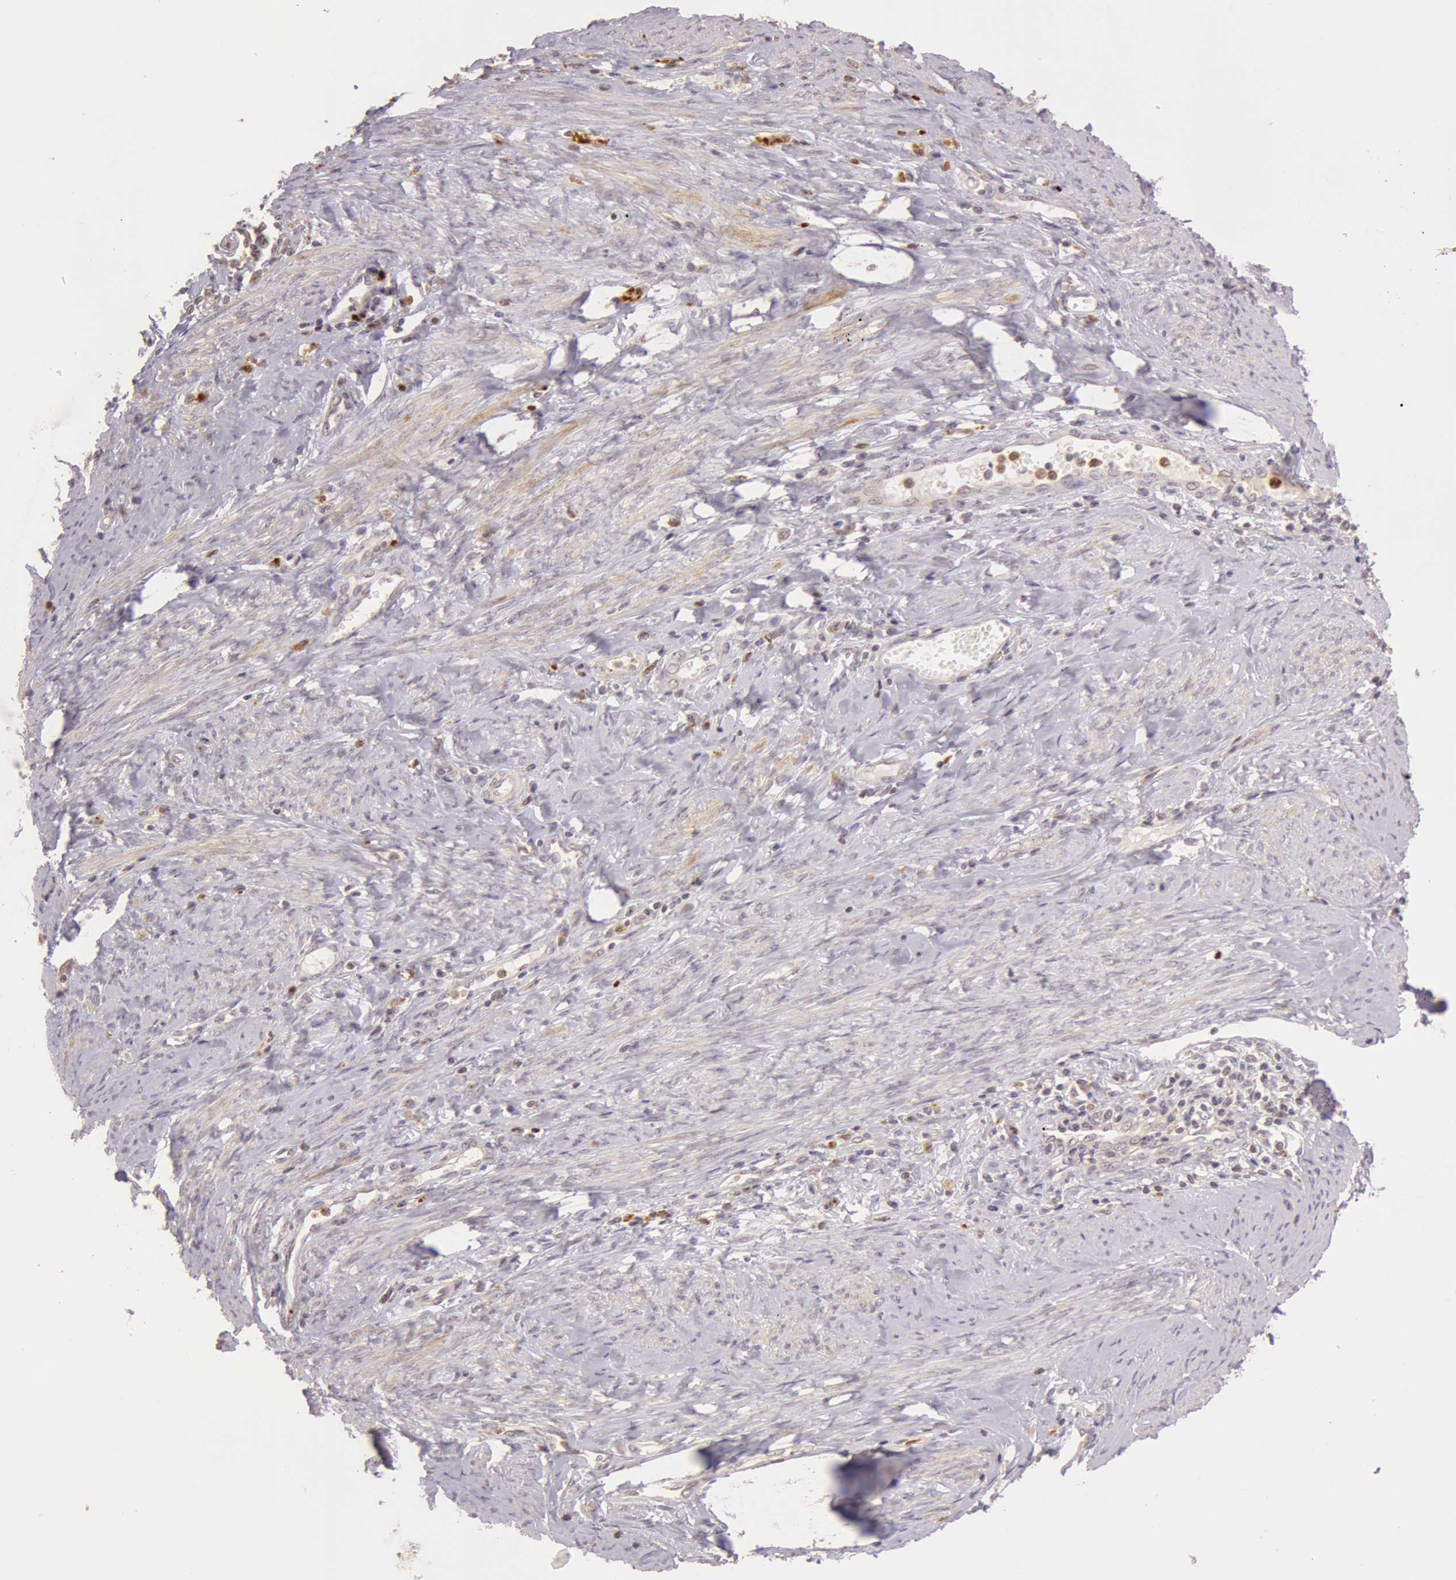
{"staining": {"intensity": "weak", "quantity": ">75%", "location": "cytoplasmic/membranous"}, "tissue": "cervical cancer", "cell_type": "Tumor cells", "image_type": "cancer", "snomed": [{"axis": "morphology", "description": "Normal tissue, NOS"}, {"axis": "morphology", "description": "Adenocarcinoma, NOS"}, {"axis": "topography", "description": "Cervix"}], "caption": "Protein staining of cervical adenocarcinoma tissue exhibits weak cytoplasmic/membranous expression in about >75% of tumor cells.", "gene": "ATG2B", "patient": {"sex": "female", "age": 34}}